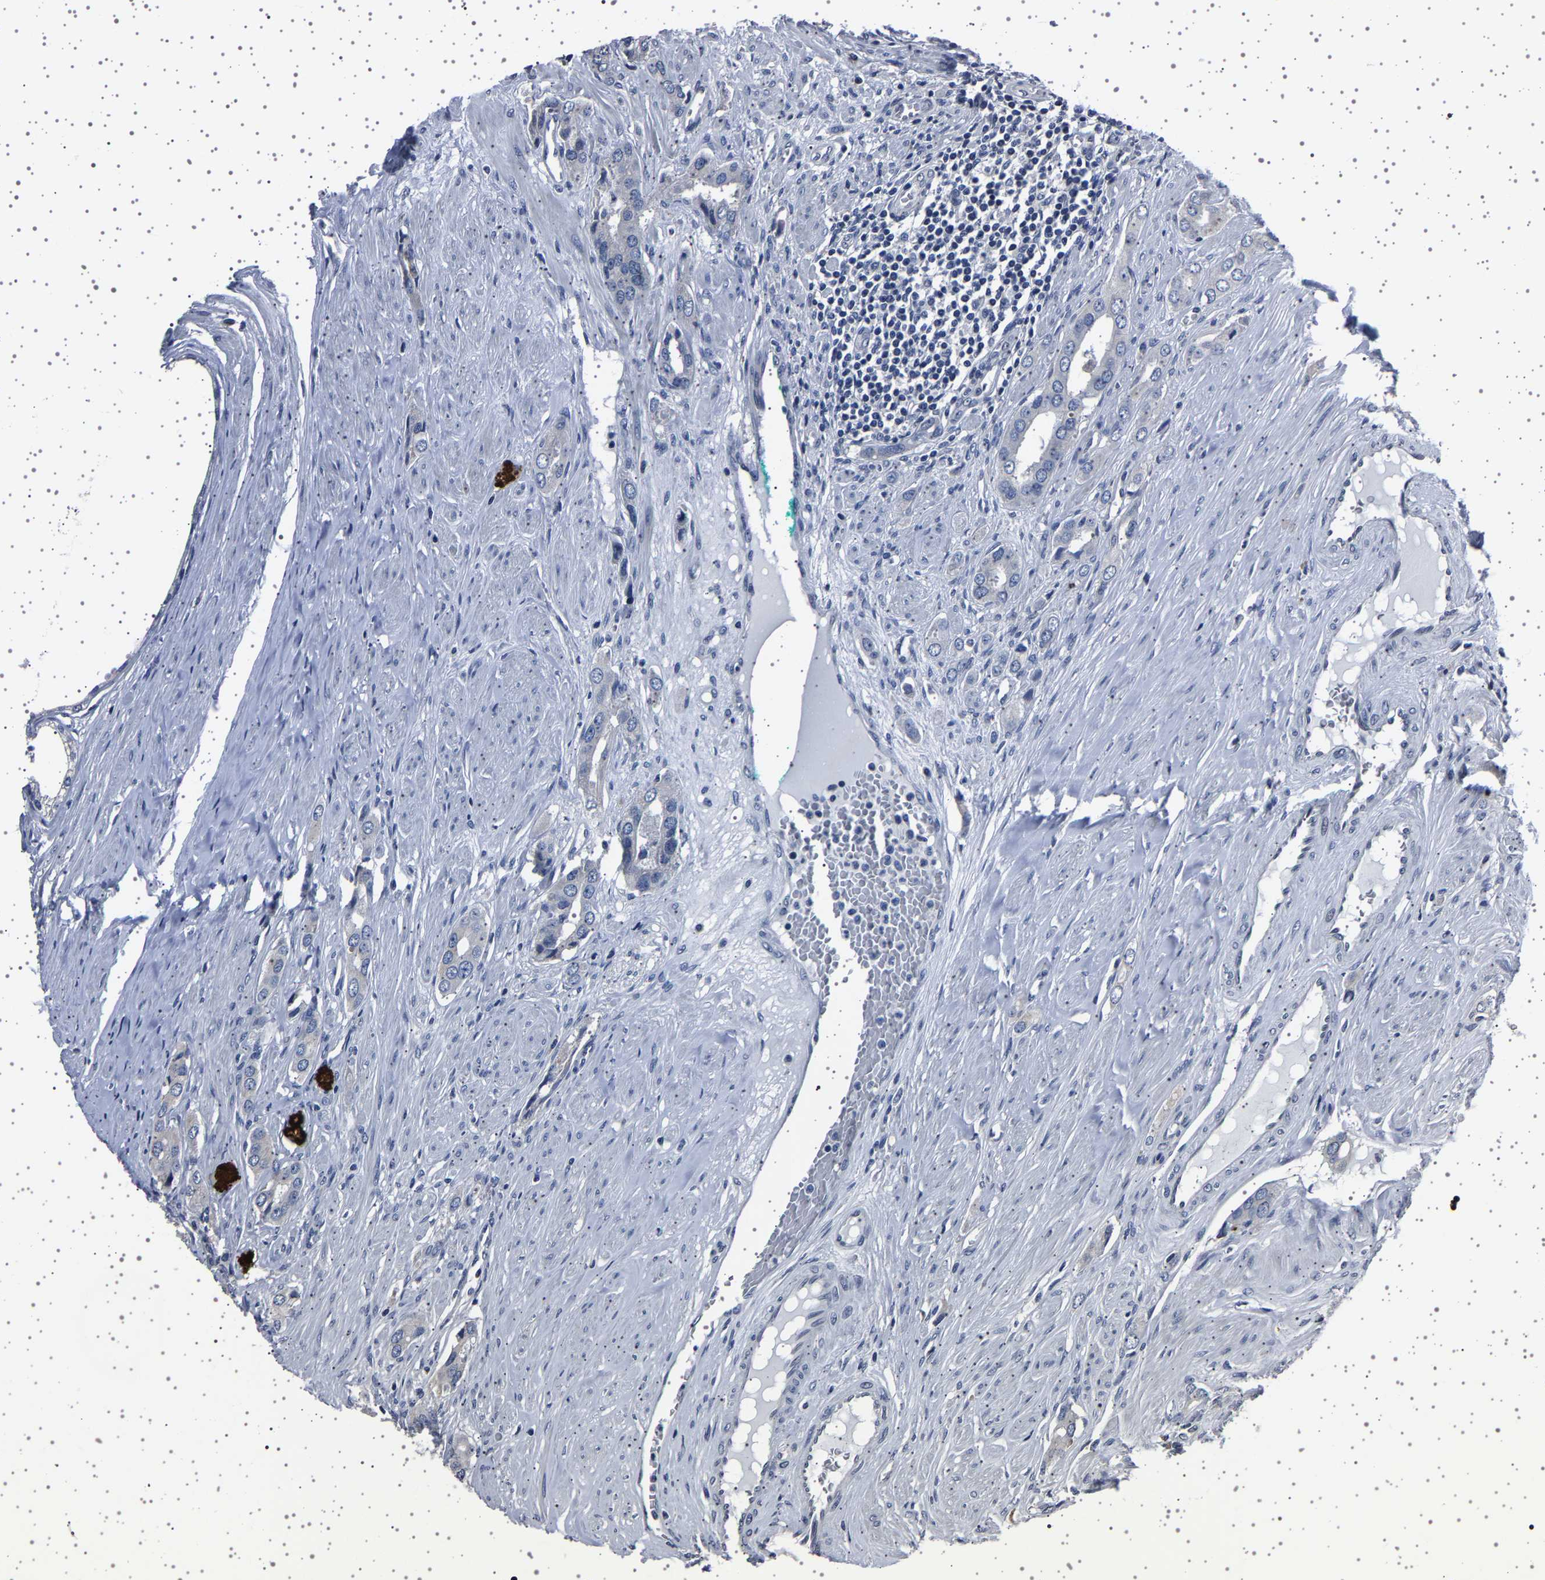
{"staining": {"intensity": "negative", "quantity": "none", "location": "none"}, "tissue": "prostate cancer", "cell_type": "Tumor cells", "image_type": "cancer", "snomed": [{"axis": "morphology", "description": "Adenocarcinoma, High grade"}, {"axis": "topography", "description": "Prostate"}], "caption": "The histopathology image exhibits no significant staining in tumor cells of prostate high-grade adenocarcinoma.", "gene": "IL10RB", "patient": {"sex": "male", "age": 52}}